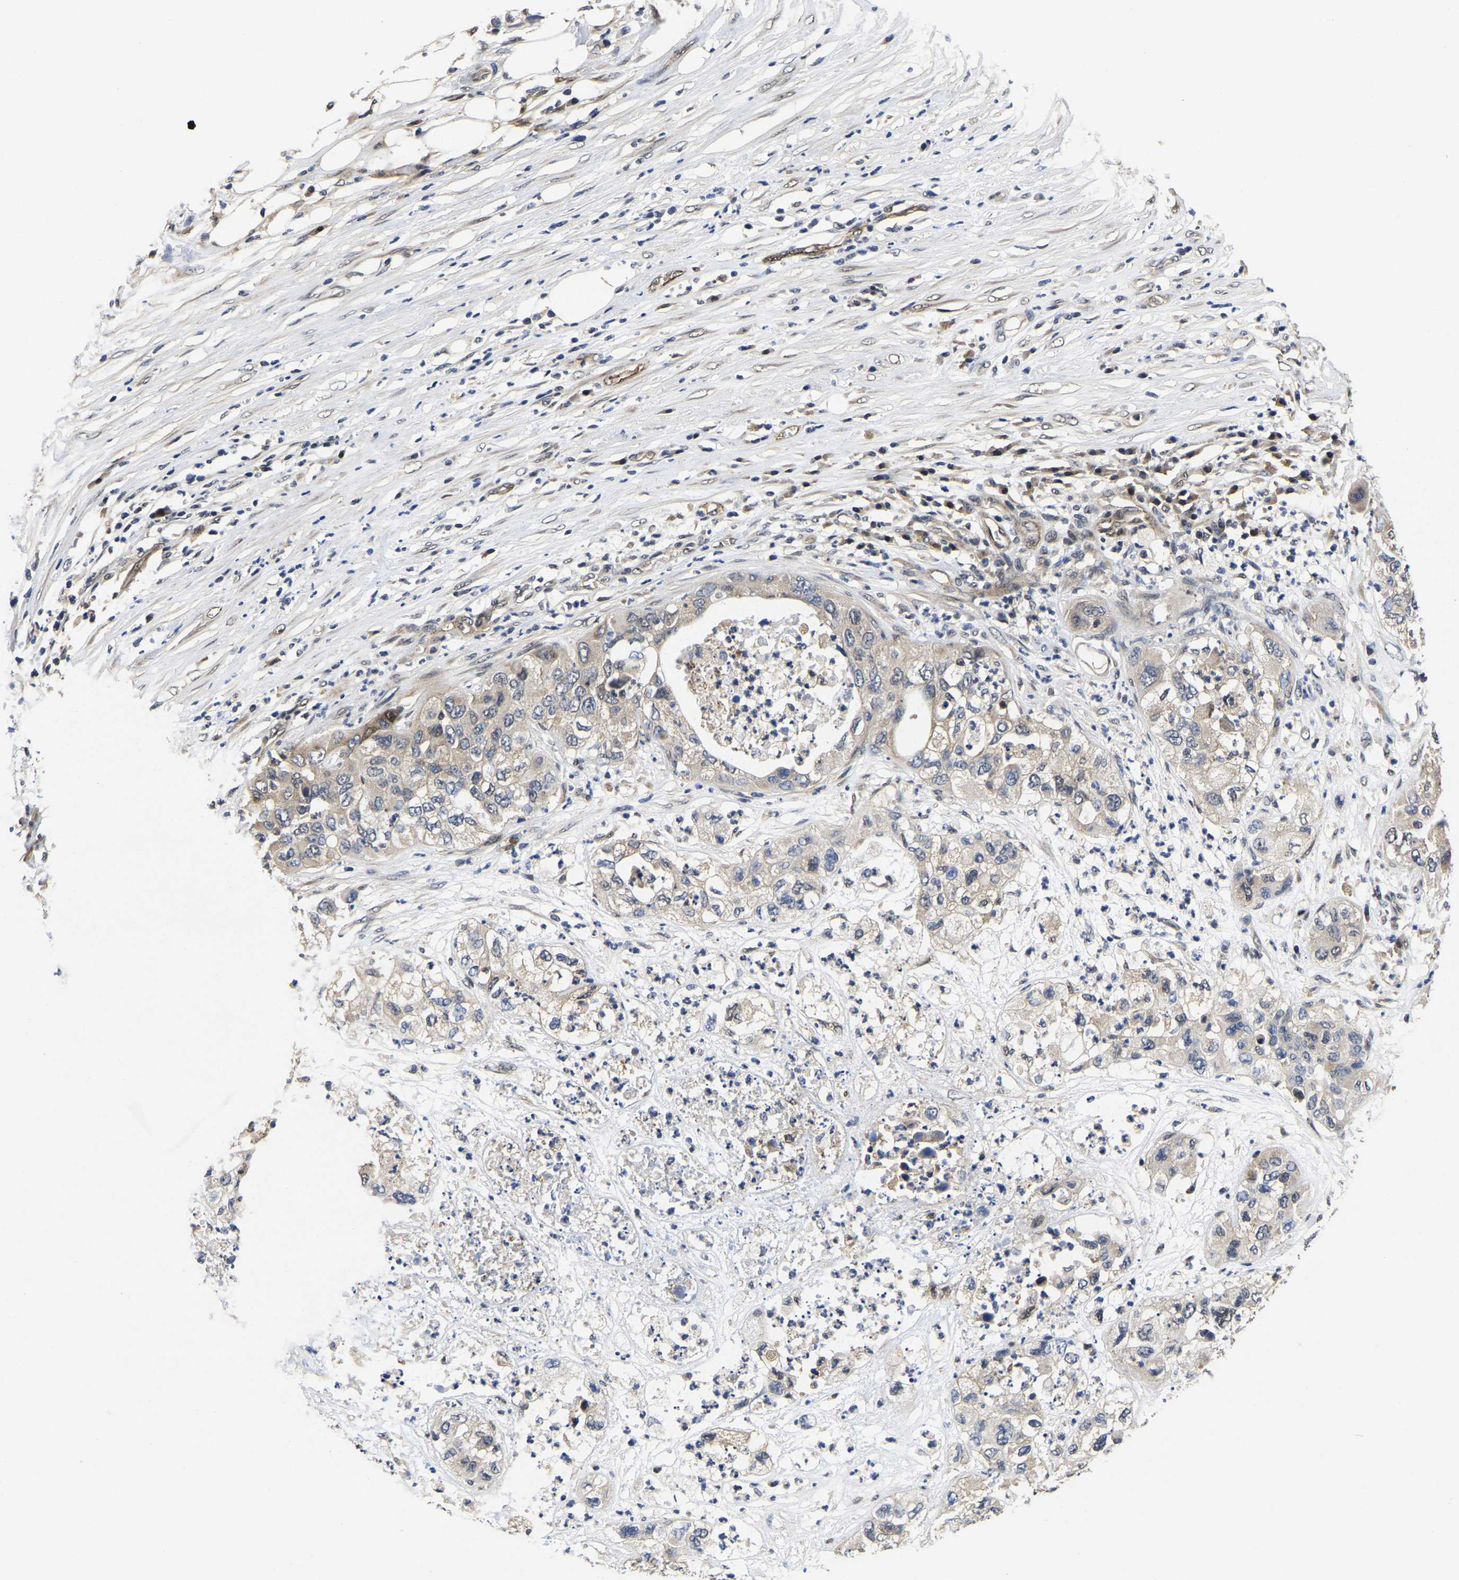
{"staining": {"intensity": "weak", "quantity": ">75%", "location": "cytoplasmic/membranous"}, "tissue": "pancreatic cancer", "cell_type": "Tumor cells", "image_type": "cancer", "snomed": [{"axis": "morphology", "description": "Adenocarcinoma, NOS"}, {"axis": "topography", "description": "Pancreas"}], "caption": "Protein staining demonstrates weak cytoplasmic/membranous staining in about >75% of tumor cells in pancreatic adenocarcinoma. The protein of interest is stained brown, and the nuclei are stained in blue (DAB (3,3'-diaminobenzidine) IHC with brightfield microscopy, high magnification).", "gene": "MCOLN2", "patient": {"sex": "female", "age": 78}}